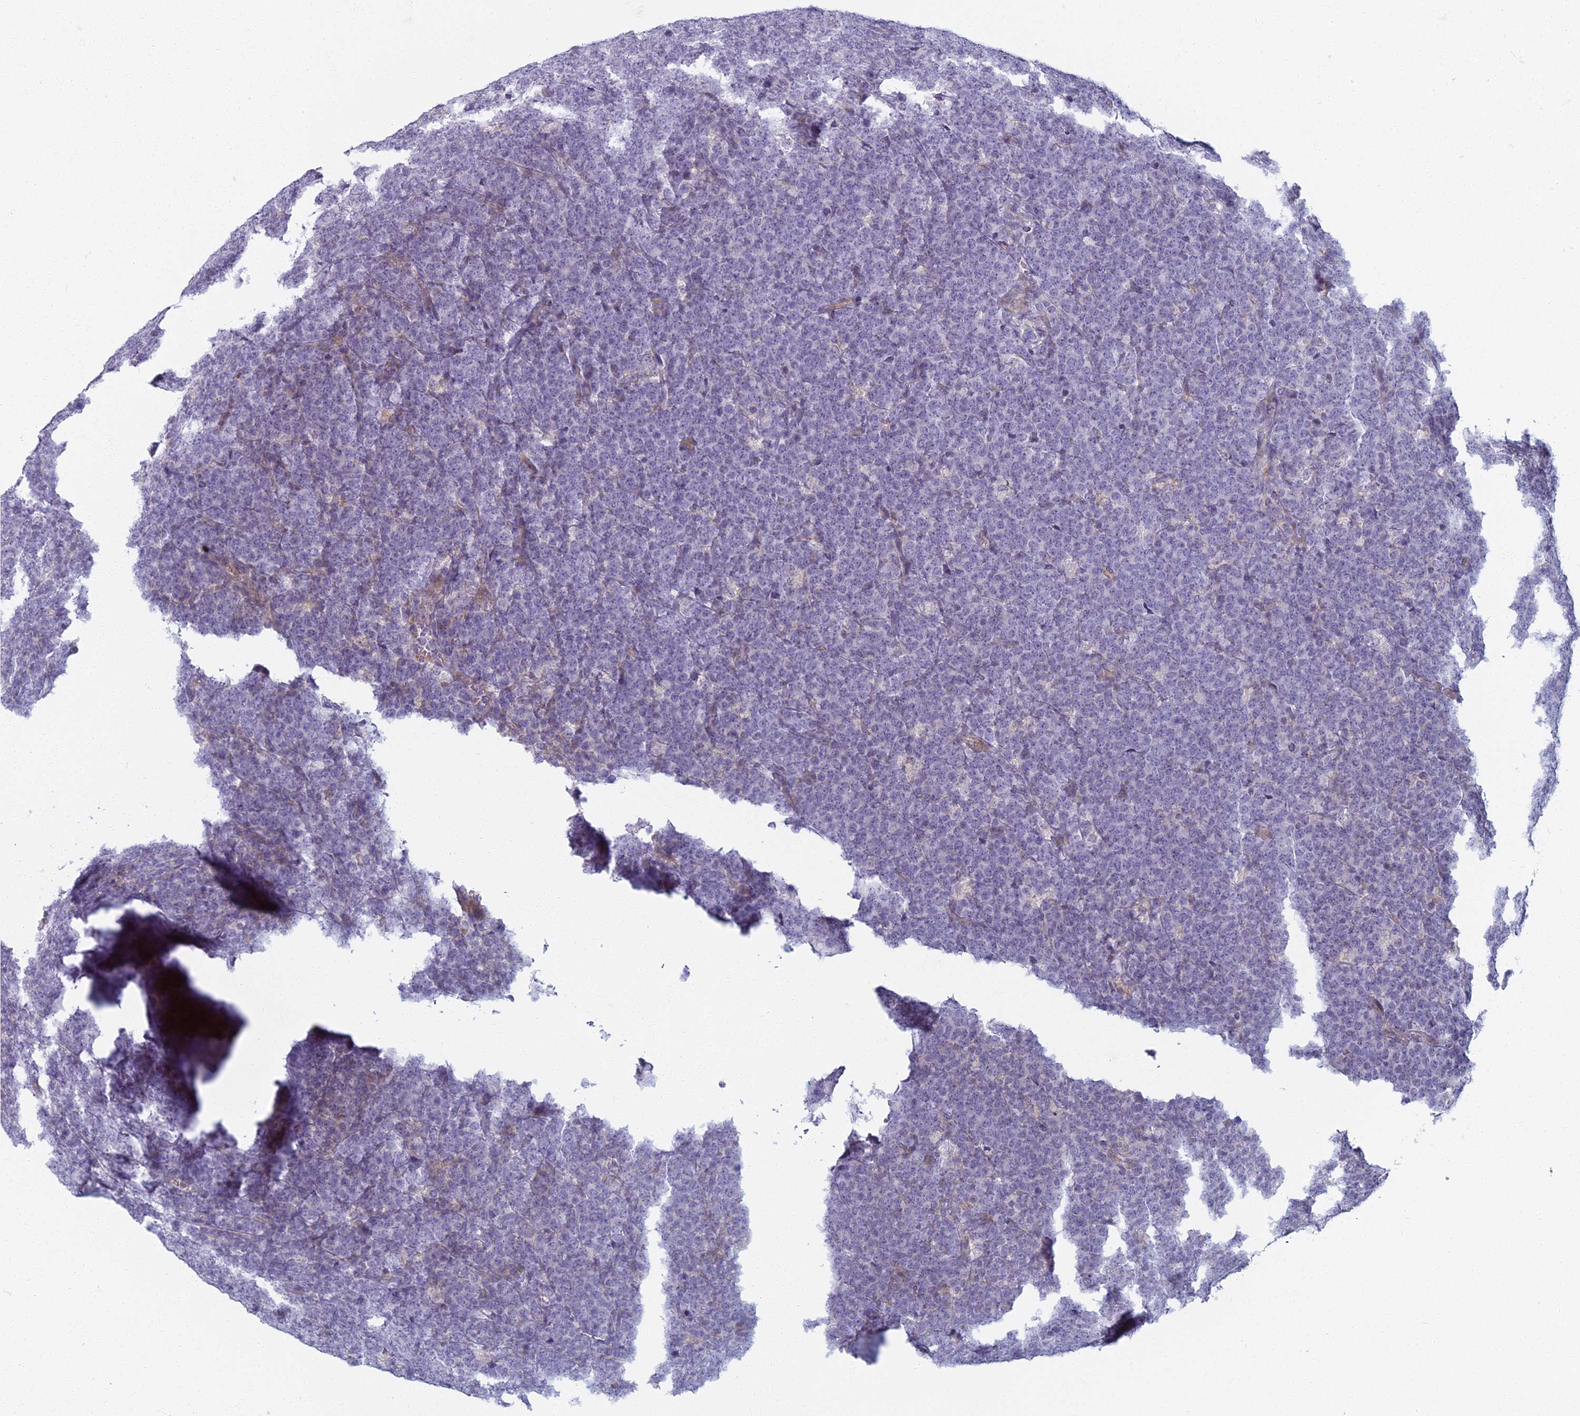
{"staining": {"intensity": "negative", "quantity": "none", "location": "none"}, "tissue": "lymphoma", "cell_type": "Tumor cells", "image_type": "cancer", "snomed": [{"axis": "morphology", "description": "Malignant lymphoma, non-Hodgkin's type, High grade"}, {"axis": "topography", "description": "Small intestine"}], "caption": "This is an immunohistochemistry (IHC) histopathology image of high-grade malignant lymphoma, non-Hodgkin's type. There is no positivity in tumor cells.", "gene": "ARL15", "patient": {"sex": "male", "age": 8}}